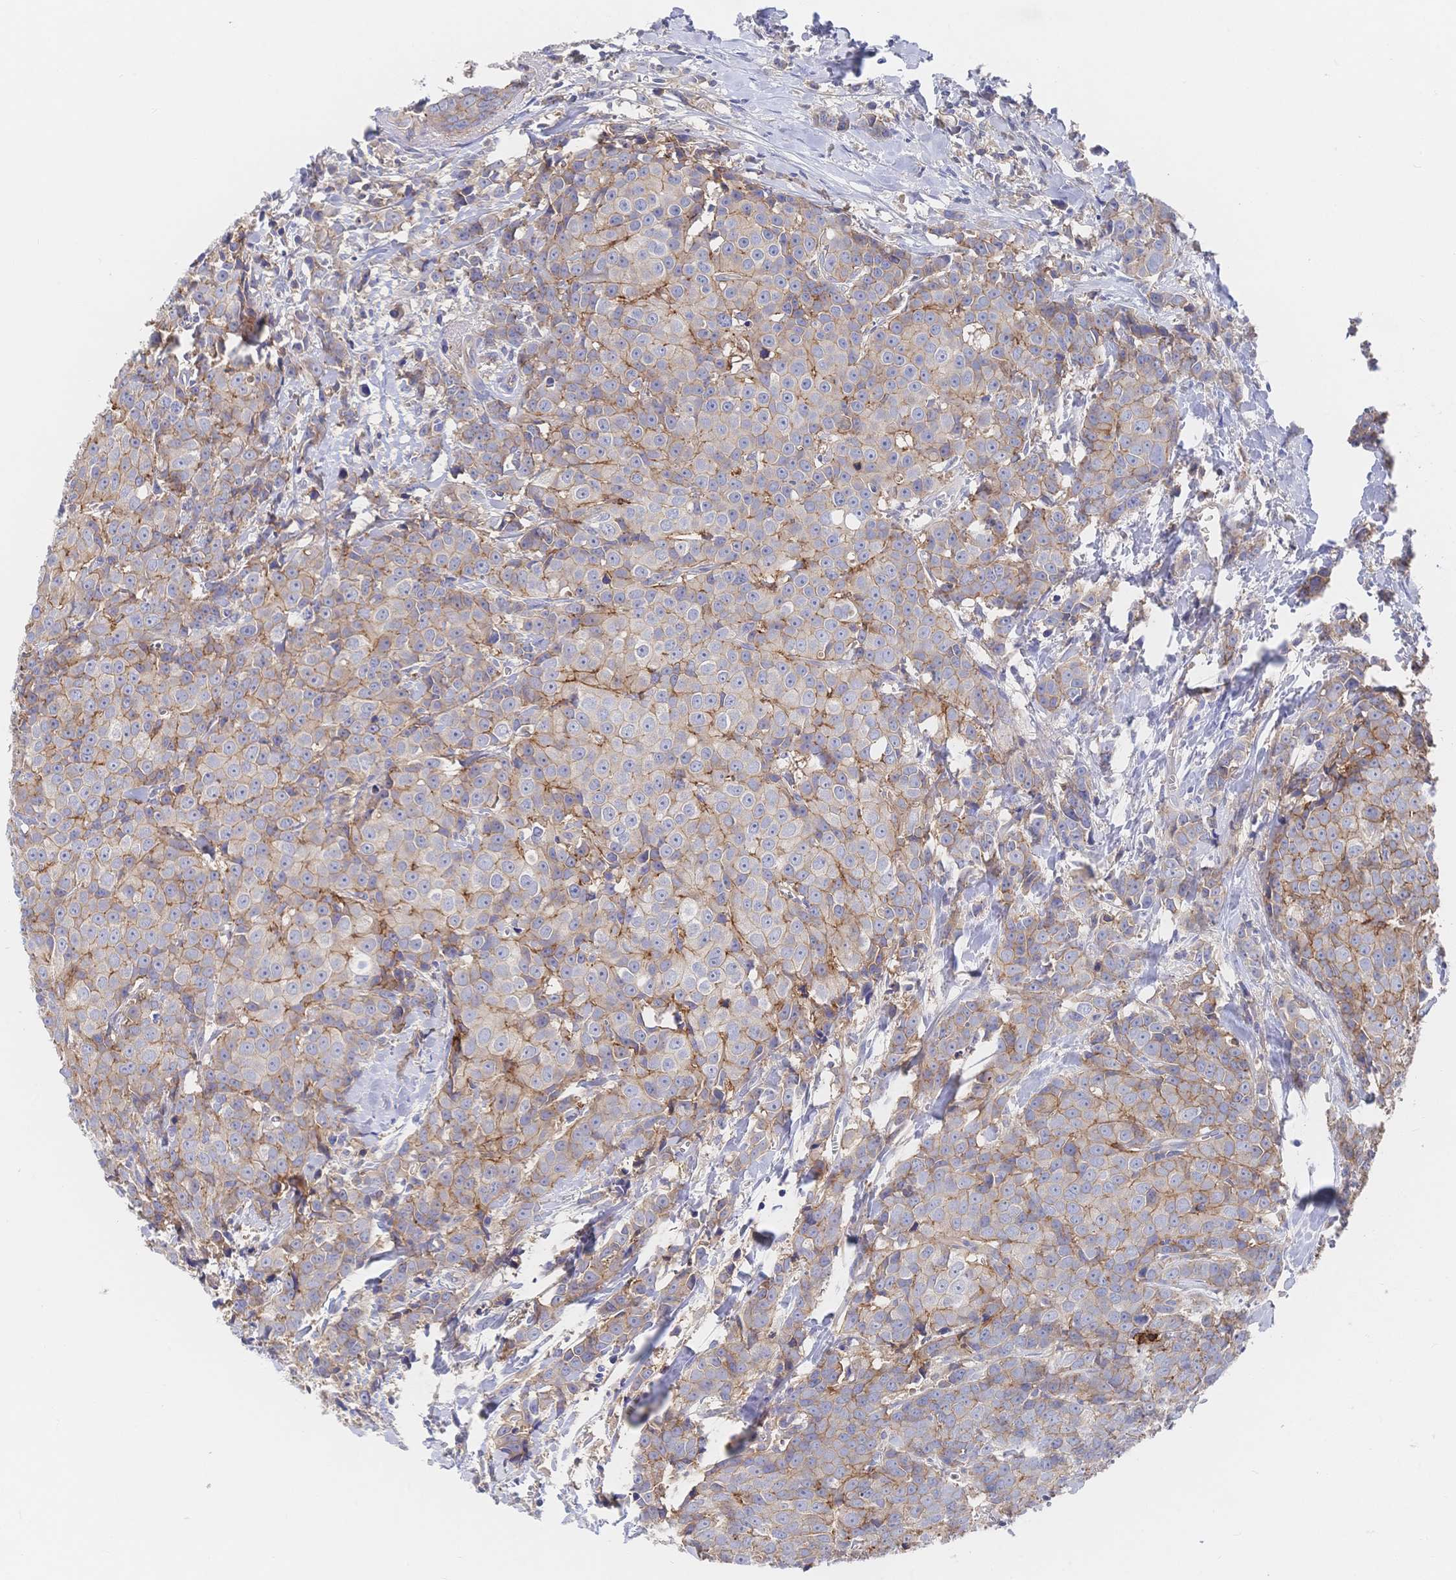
{"staining": {"intensity": "moderate", "quantity": "<25%", "location": "cytoplasmic/membranous"}, "tissue": "breast cancer", "cell_type": "Tumor cells", "image_type": "cancer", "snomed": [{"axis": "morphology", "description": "Duct carcinoma"}, {"axis": "topography", "description": "Breast"}], "caption": "A photomicrograph of human breast infiltrating ductal carcinoma stained for a protein reveals moderate cytoplasmic/membranous brown staining in tumor cells.", "gene": "F11R", "patient": {"sex": "female", "age": 80}}